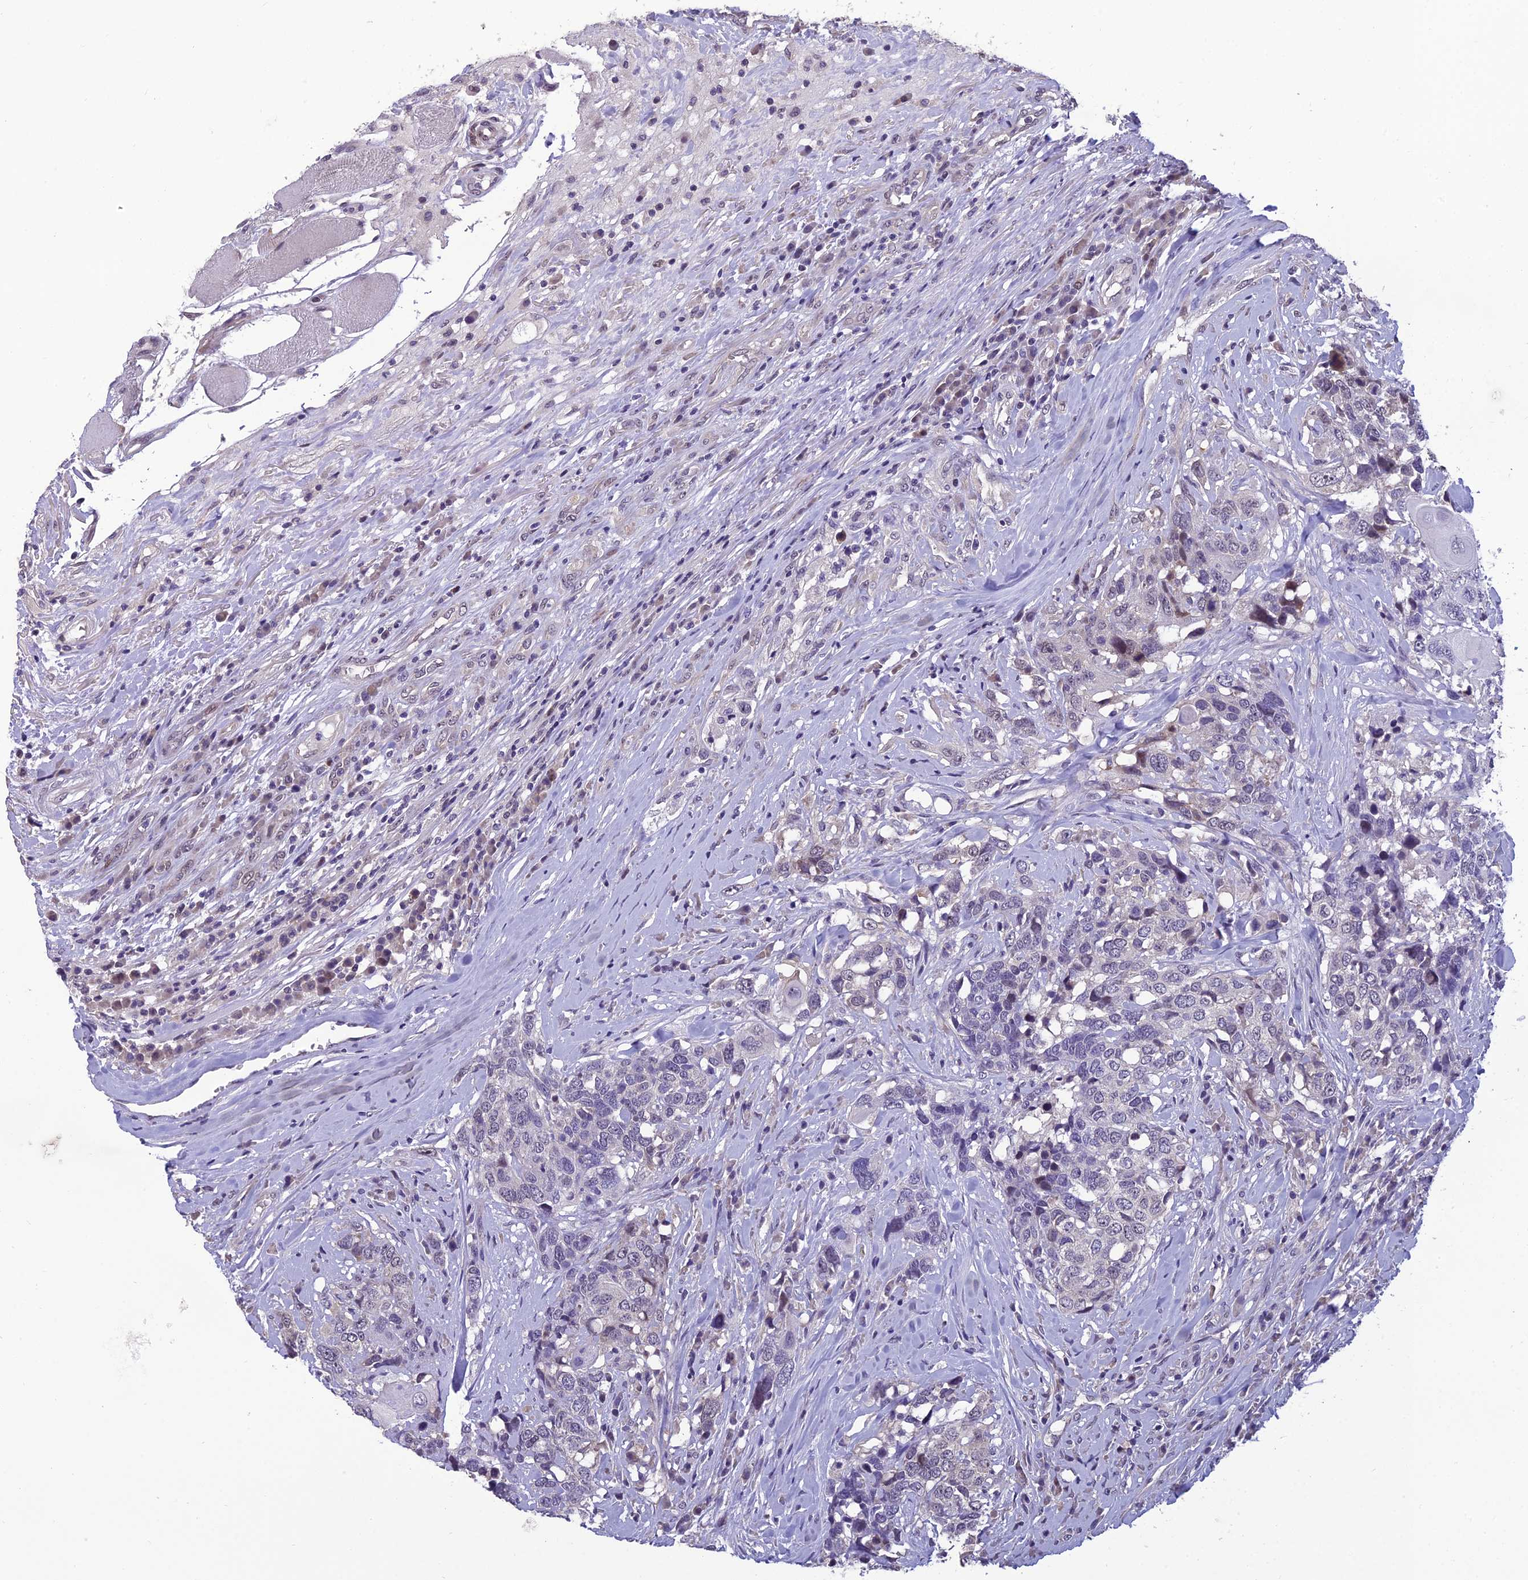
{"staining": {"intensity": "negative", "quantity": "none", "location": "none"}, "tissue": "head and neck cancer", "cell_type": "Tumor cells", "image_type": "cancer", "snomed": [{"axis": "morphology", "description": "Squamous cell carcinoma, NOS"}, {"axis": "topography", "description": "Head-Neck"}], "caption": "Immunohistochemistry photomicrograph of neoplastic tissue: human head and neck cancer (squamous cell carcinoma) stained with DAB exhibits no significant protein expression in tumor cells.", "gene": "GRWD1", "patient": {"sex": "male", "age": 66}}